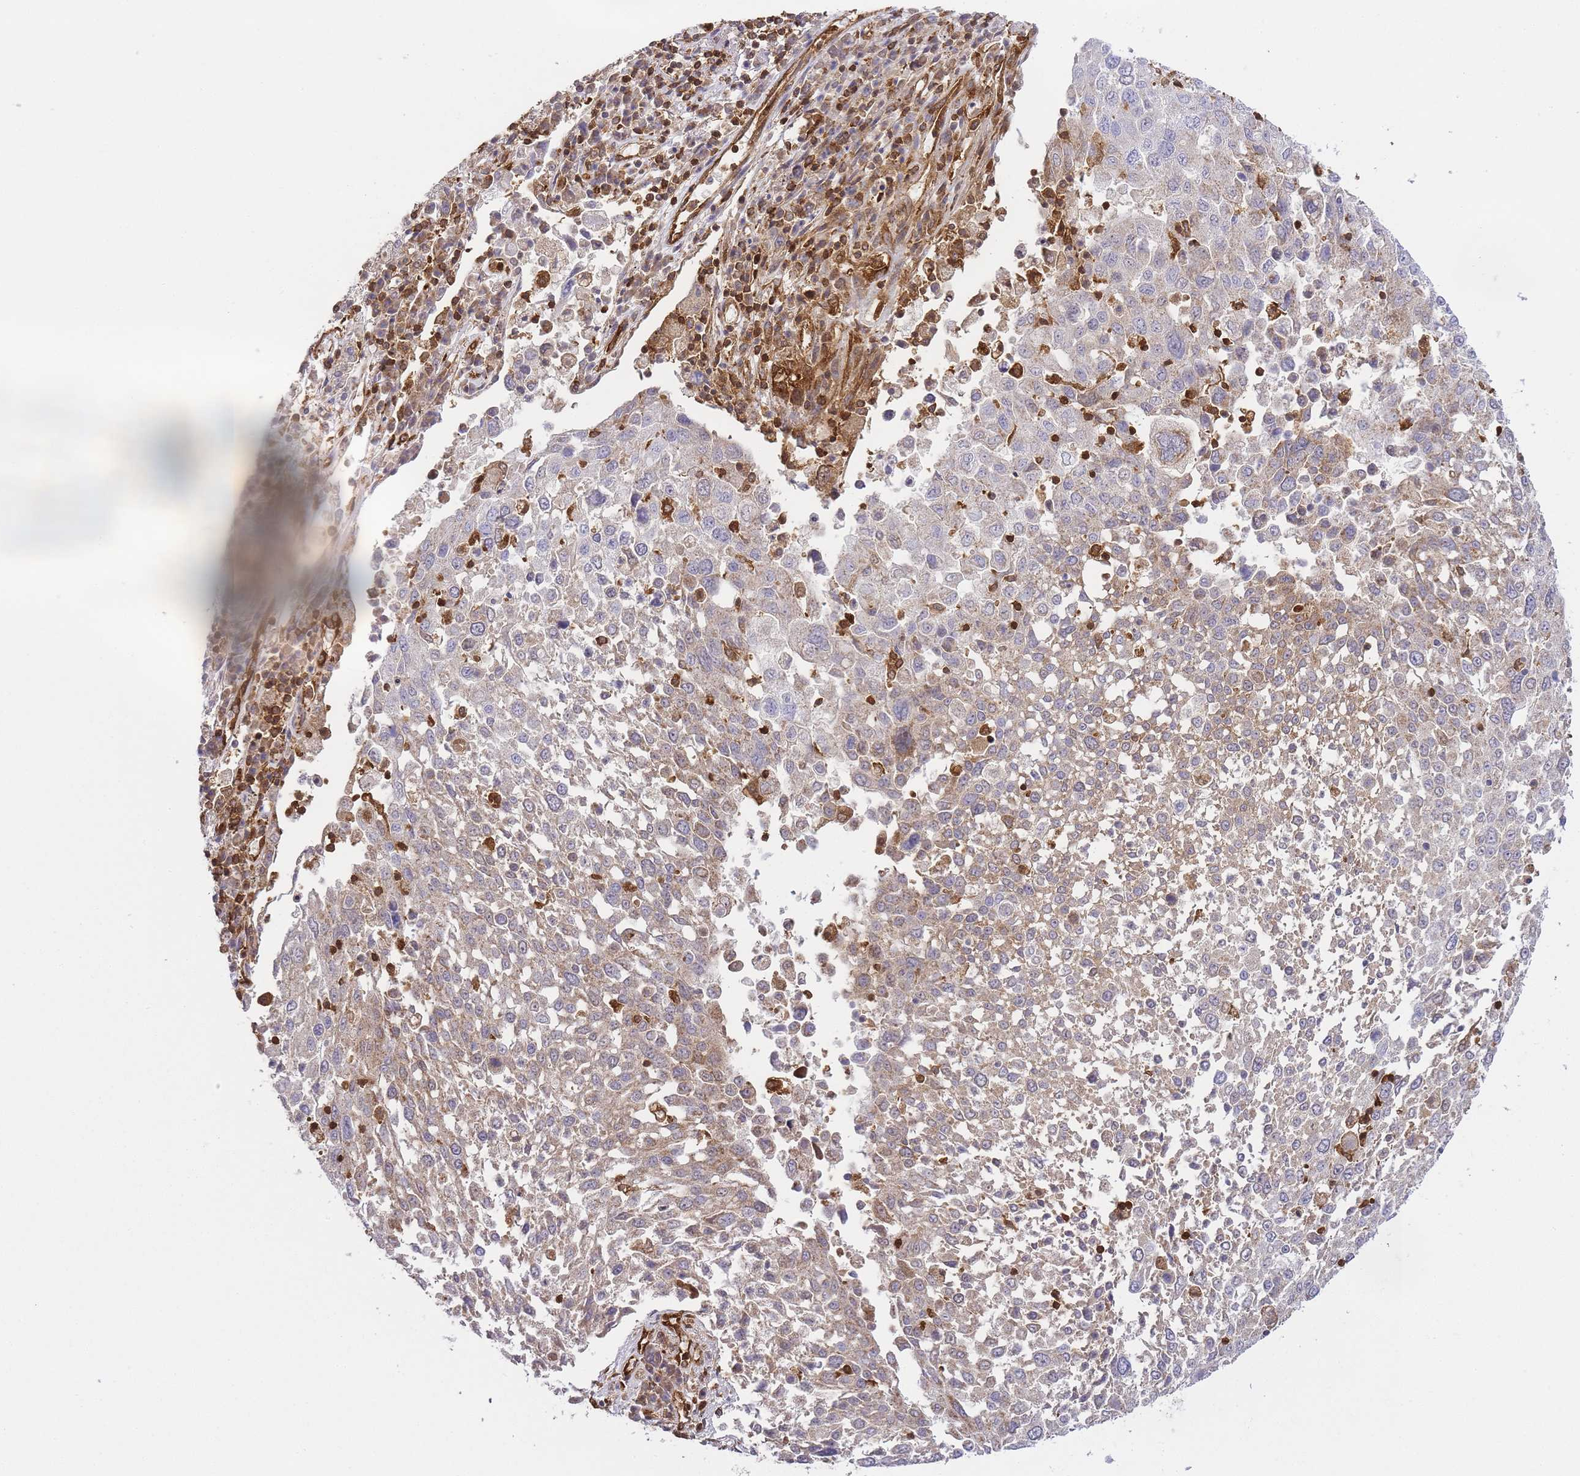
{"staining": {"intensity": "weak", "quantity": "25%-75%", "location": "cytoplasmic/membranous"}, "tissue": "lung cancer", "cell_type": "Tumor cells", "image_type": "cancer", "snomed": [{"axis": "morphology", "description": "Squamous cell carcinoma, NOS"}, {"axis": "topography", "description": "Lung"}], "caption": "DAB immunohistochemical staining of squamous cell carcinoma (lung) reveals weak cytoplasmic/membranous protein expression in about 25%-75% of tumor cells. The staining is performed using DAB (3,3'-diaminobenzidine) brown chromogen to label protein expression. The nuclei are counter-stained blue using hematoxylin.", "gene": "MSN", "patient": {"sex": "male", "age": 65}}